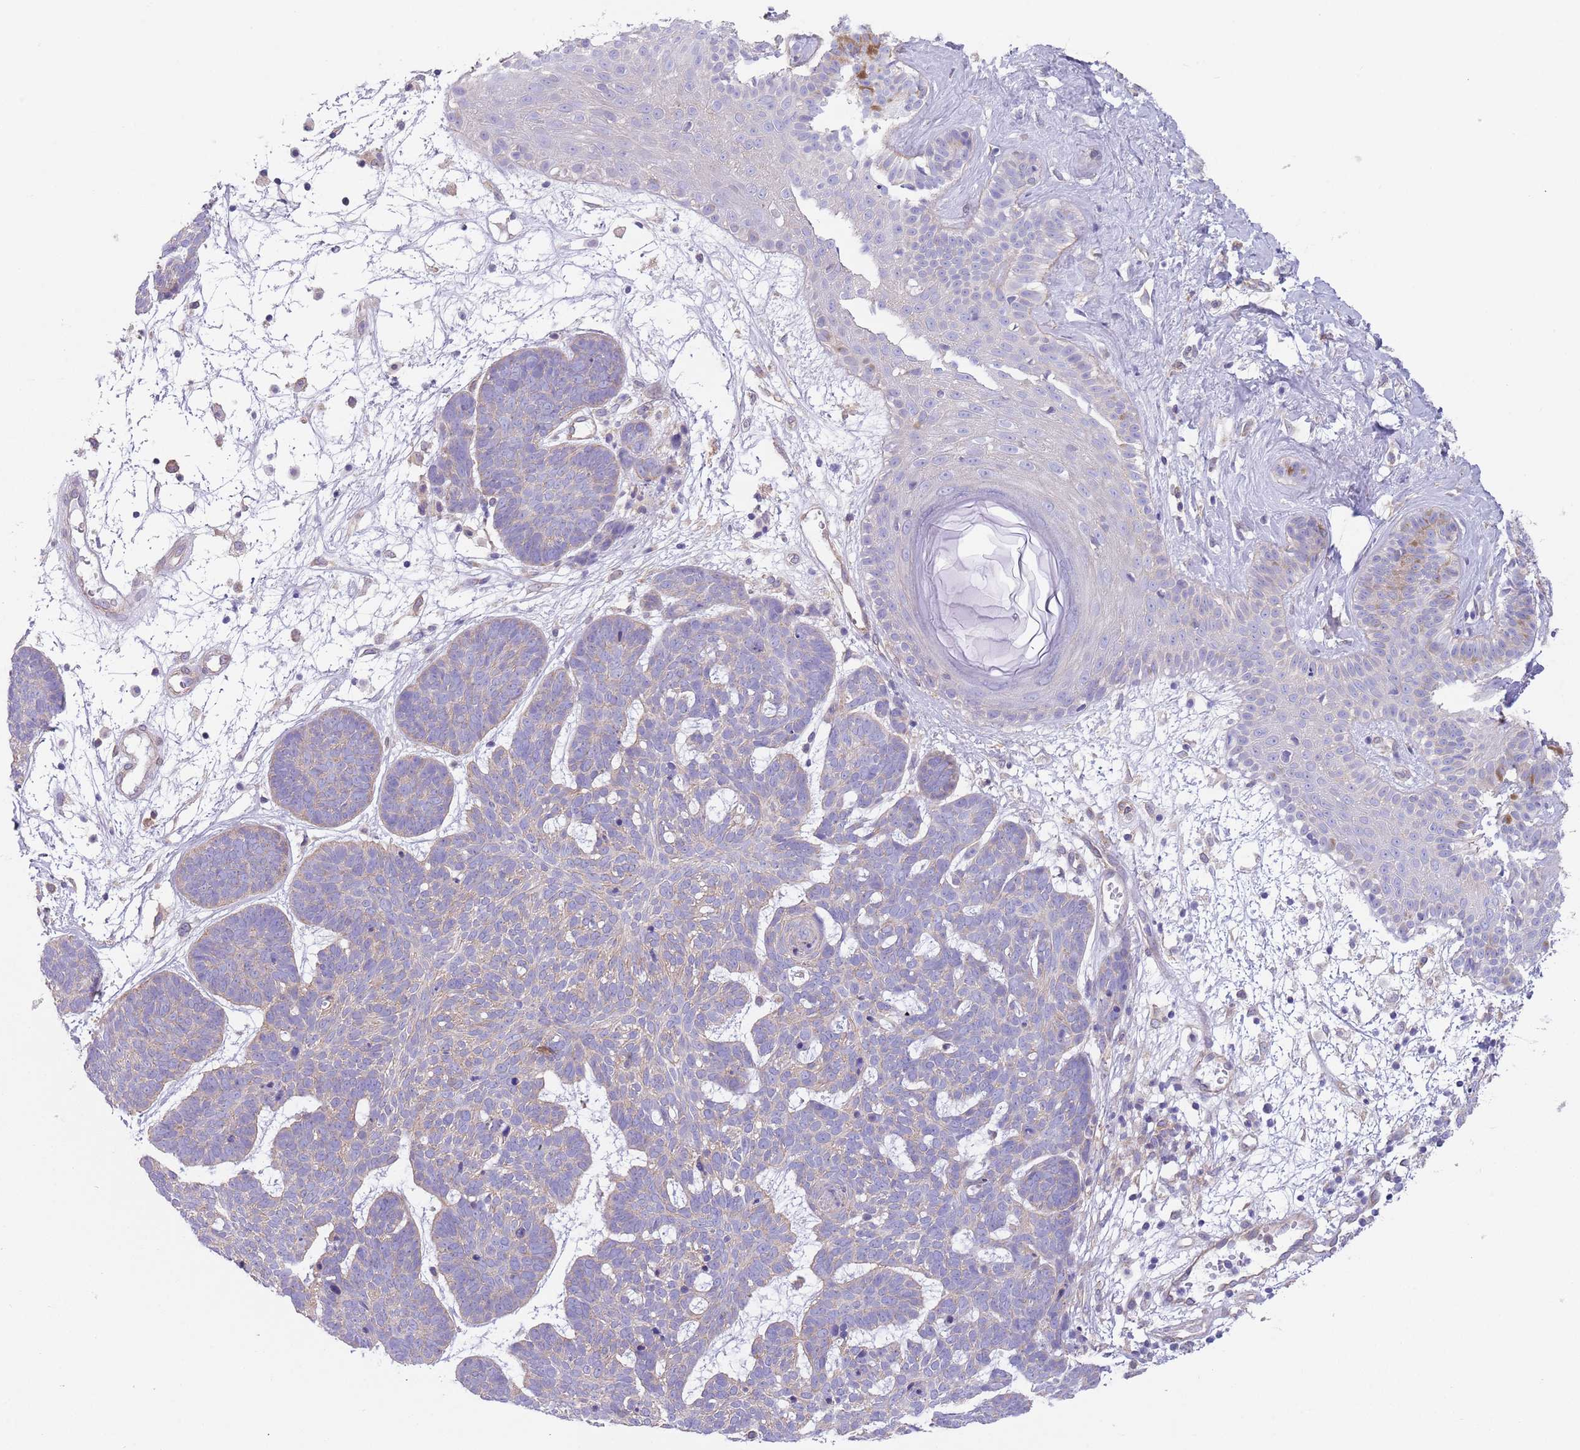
{"staining": {"intensity": "negative", "quantity": "none", "location": "none"}, "tissue": "skin cancer", "cell_type": "Tumor cells", "image_type": "cancer", "snomed": [{"axis": "morphology", "description": "Basal cell carcinoma"}, {"axis": "topography", "description": "Skin"}], "caption": "DAB (3,3'-diaminobenzidine) immunohistochemical staining of human skin basal cell carcinoma reveals no significant positivity in tumor cells.", "gene": "RBP3", "patient": {"sex": "female", "age": 89}}